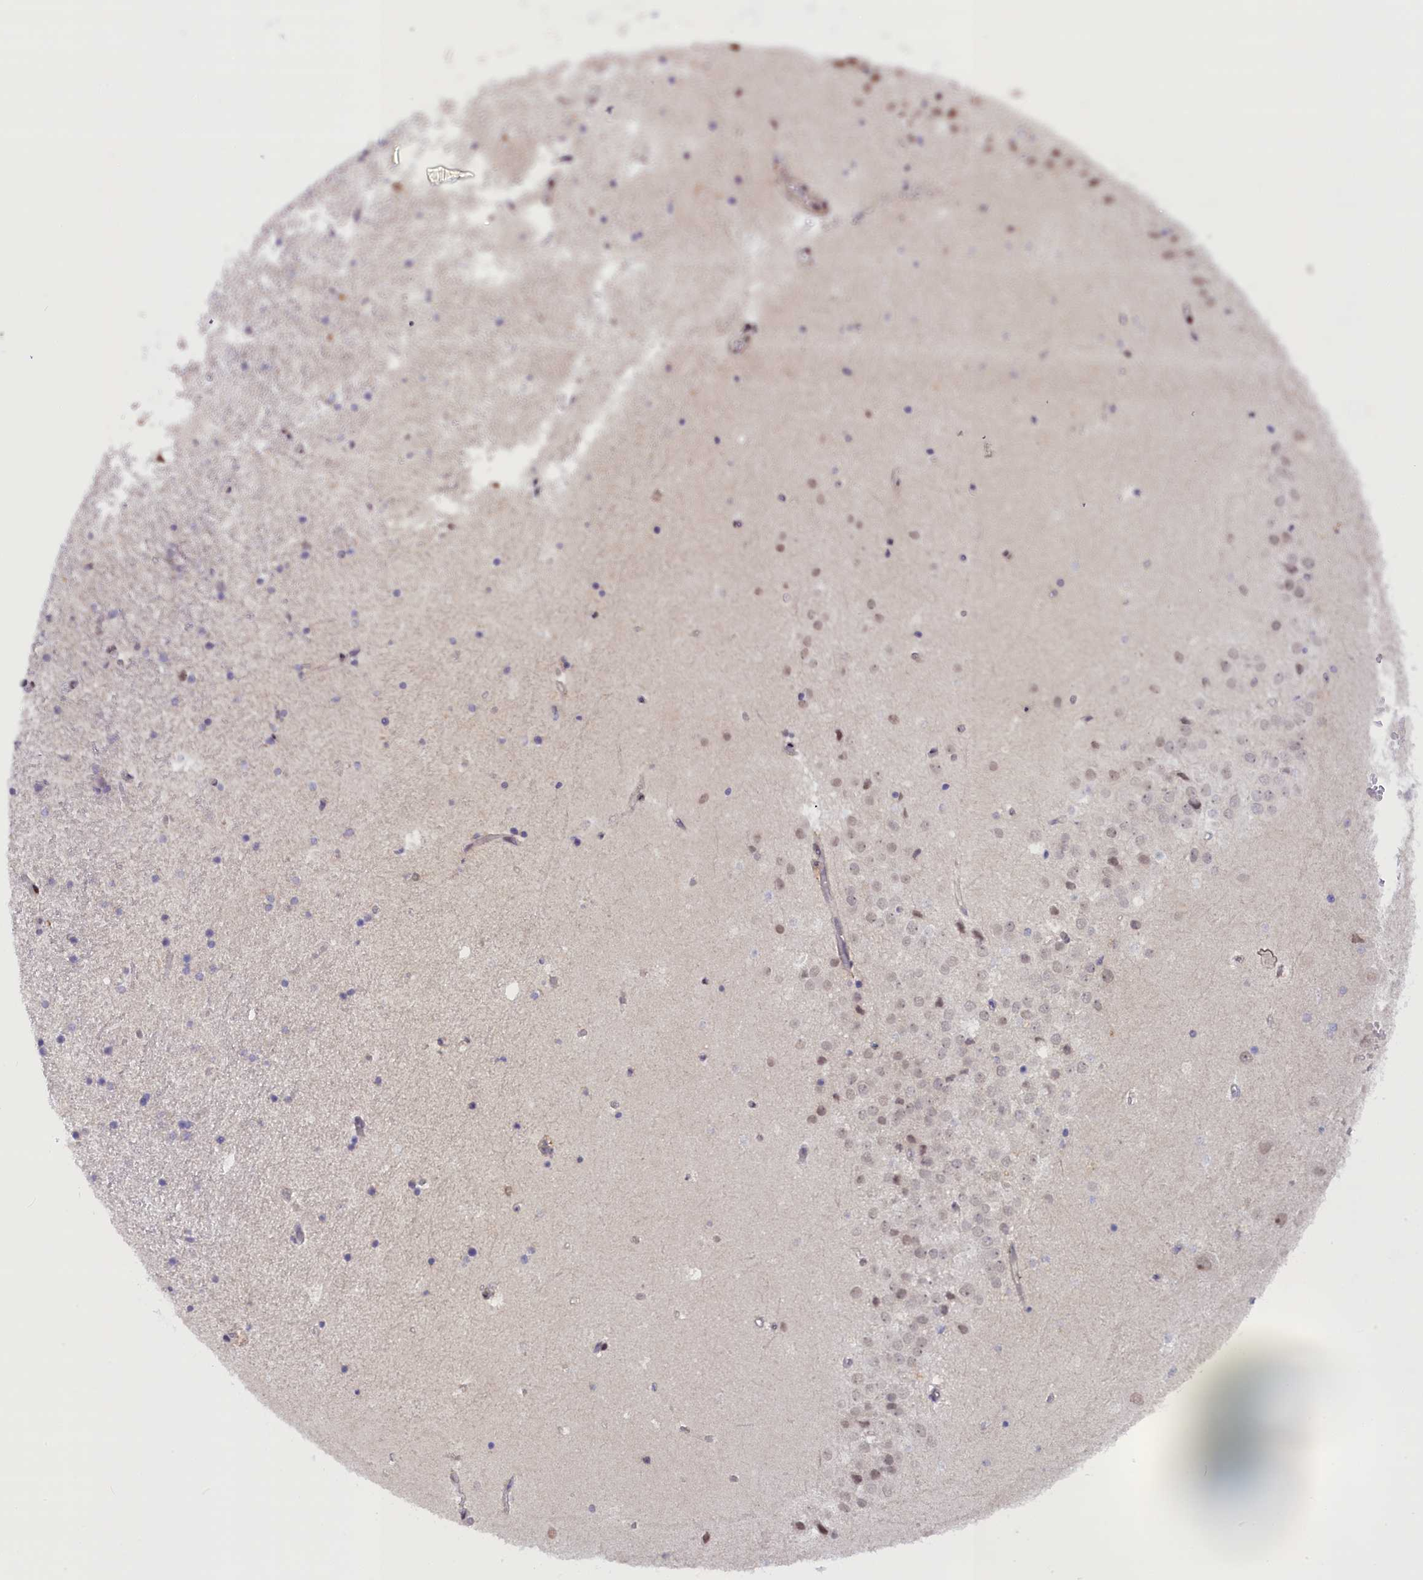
{"staining": {"intensity": "negative", "quantity": "none", "location": "none"}, "tissue": "hippocampus", "cell_type": "Glial cells", "image_type": "normal", "snomed": [{"axis": "morphology", "description": "Normal tissue, NOS"}, {"axis": "topography", "description": "Hippocampus"}], "caption": "DAB immunohistochemical staining of unremarkable hippocampus reveals no significant staining in glial cells.", "gene": "CCL23", "patient": {"sex": "female", "age": 52}}